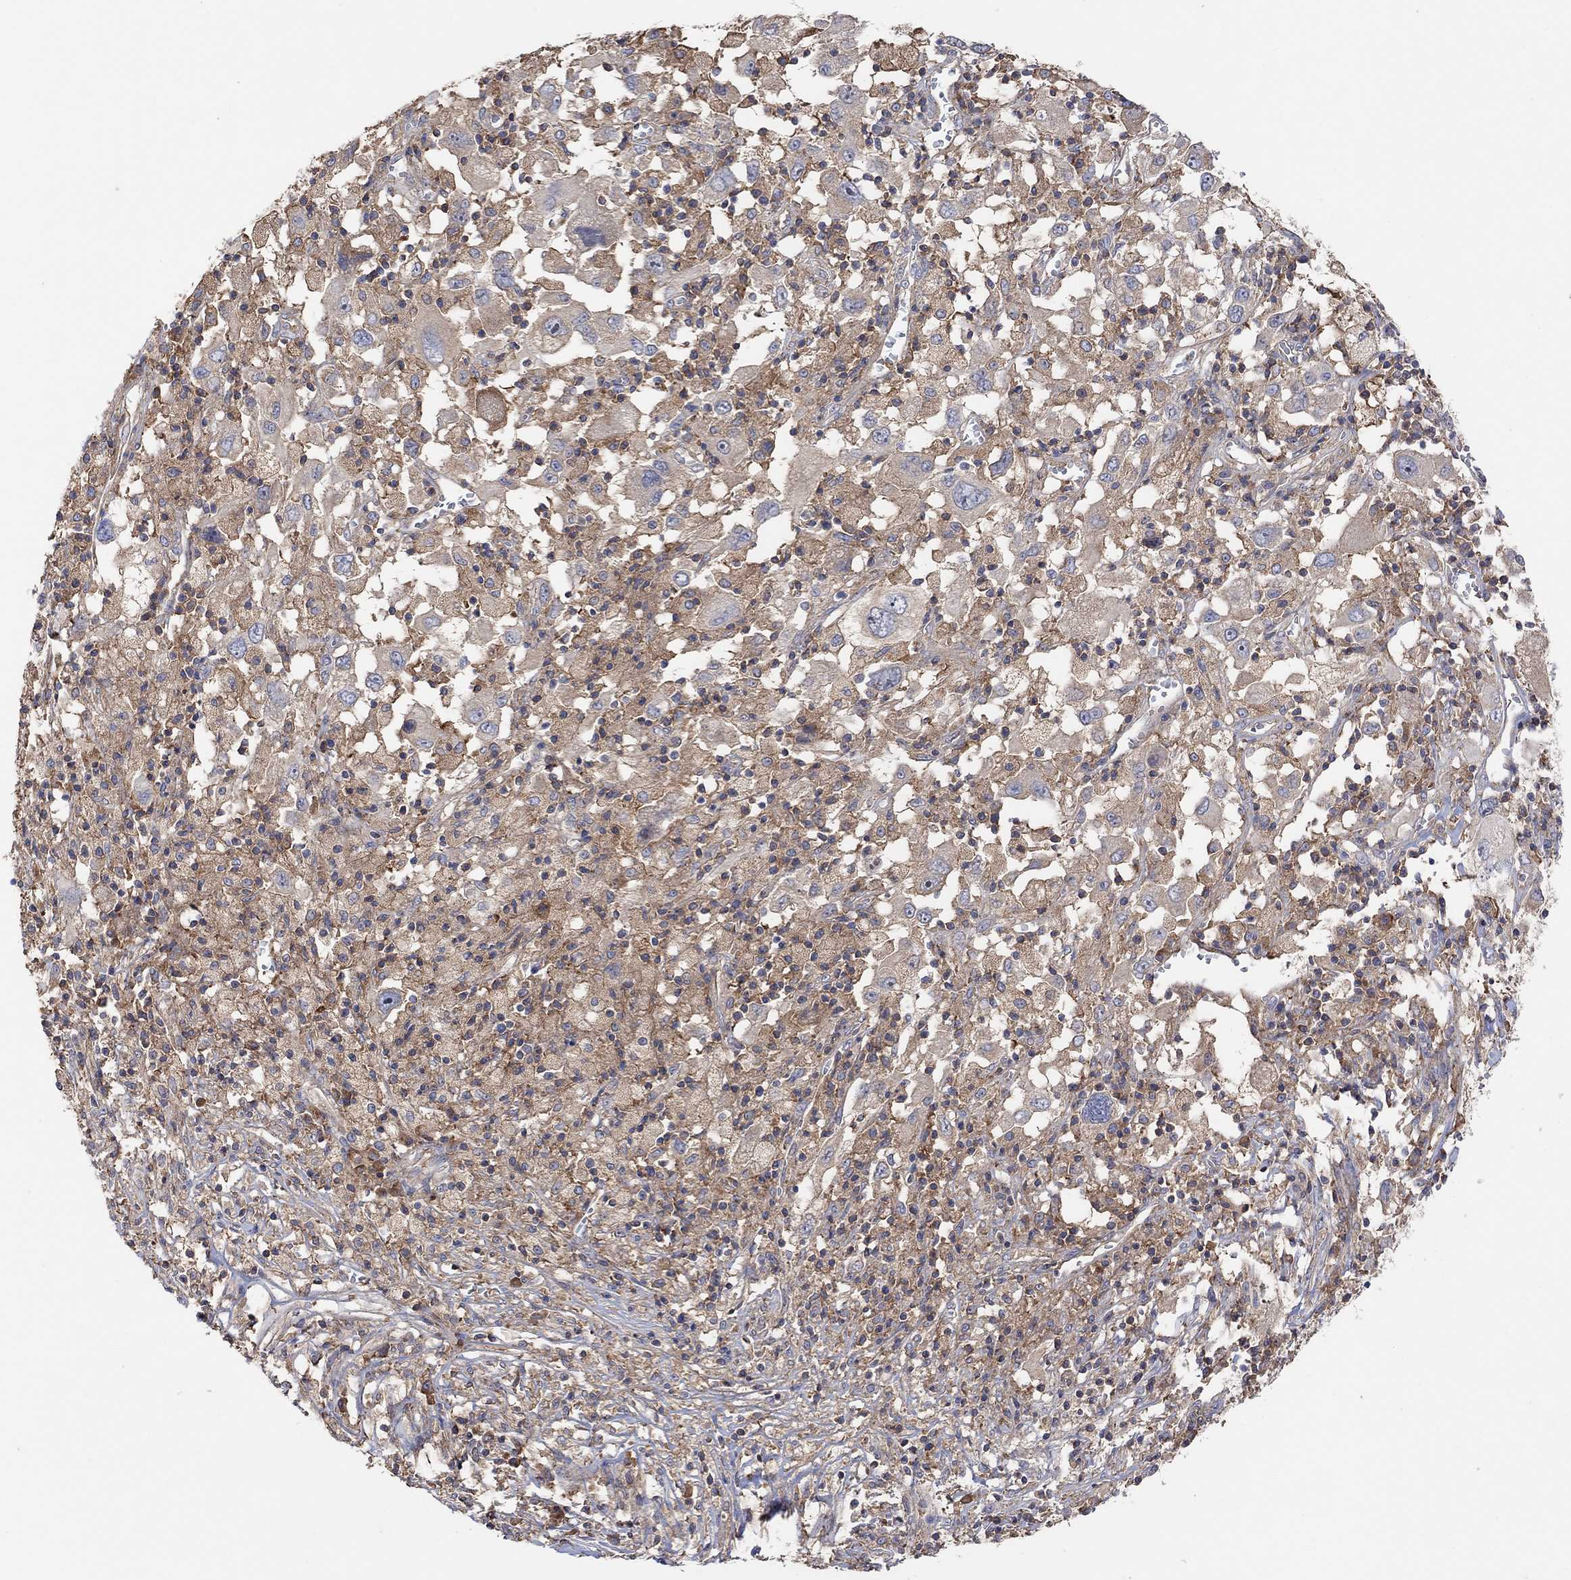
{"staining": {"intensity": "negative", "quantity": "none", "location": "none"}, "tissue": "melanoma", "cell_type": "Tumor cells", "image_type": "cancer", "snomed": [{"axis": "morphology", "description": "Malignant melanoma, Metastatic site"}, {"axis": "topography", "description": "Soft tissue"}], "caption": "DAB immunohistochemical staining of human malignant melanoma (metastatic site) exhibits no significant positivity in tumor cells. Nuclei are stained in blue.", "gene": "BLOC1S3", "patient": {"sex": "male", "age": 50}}